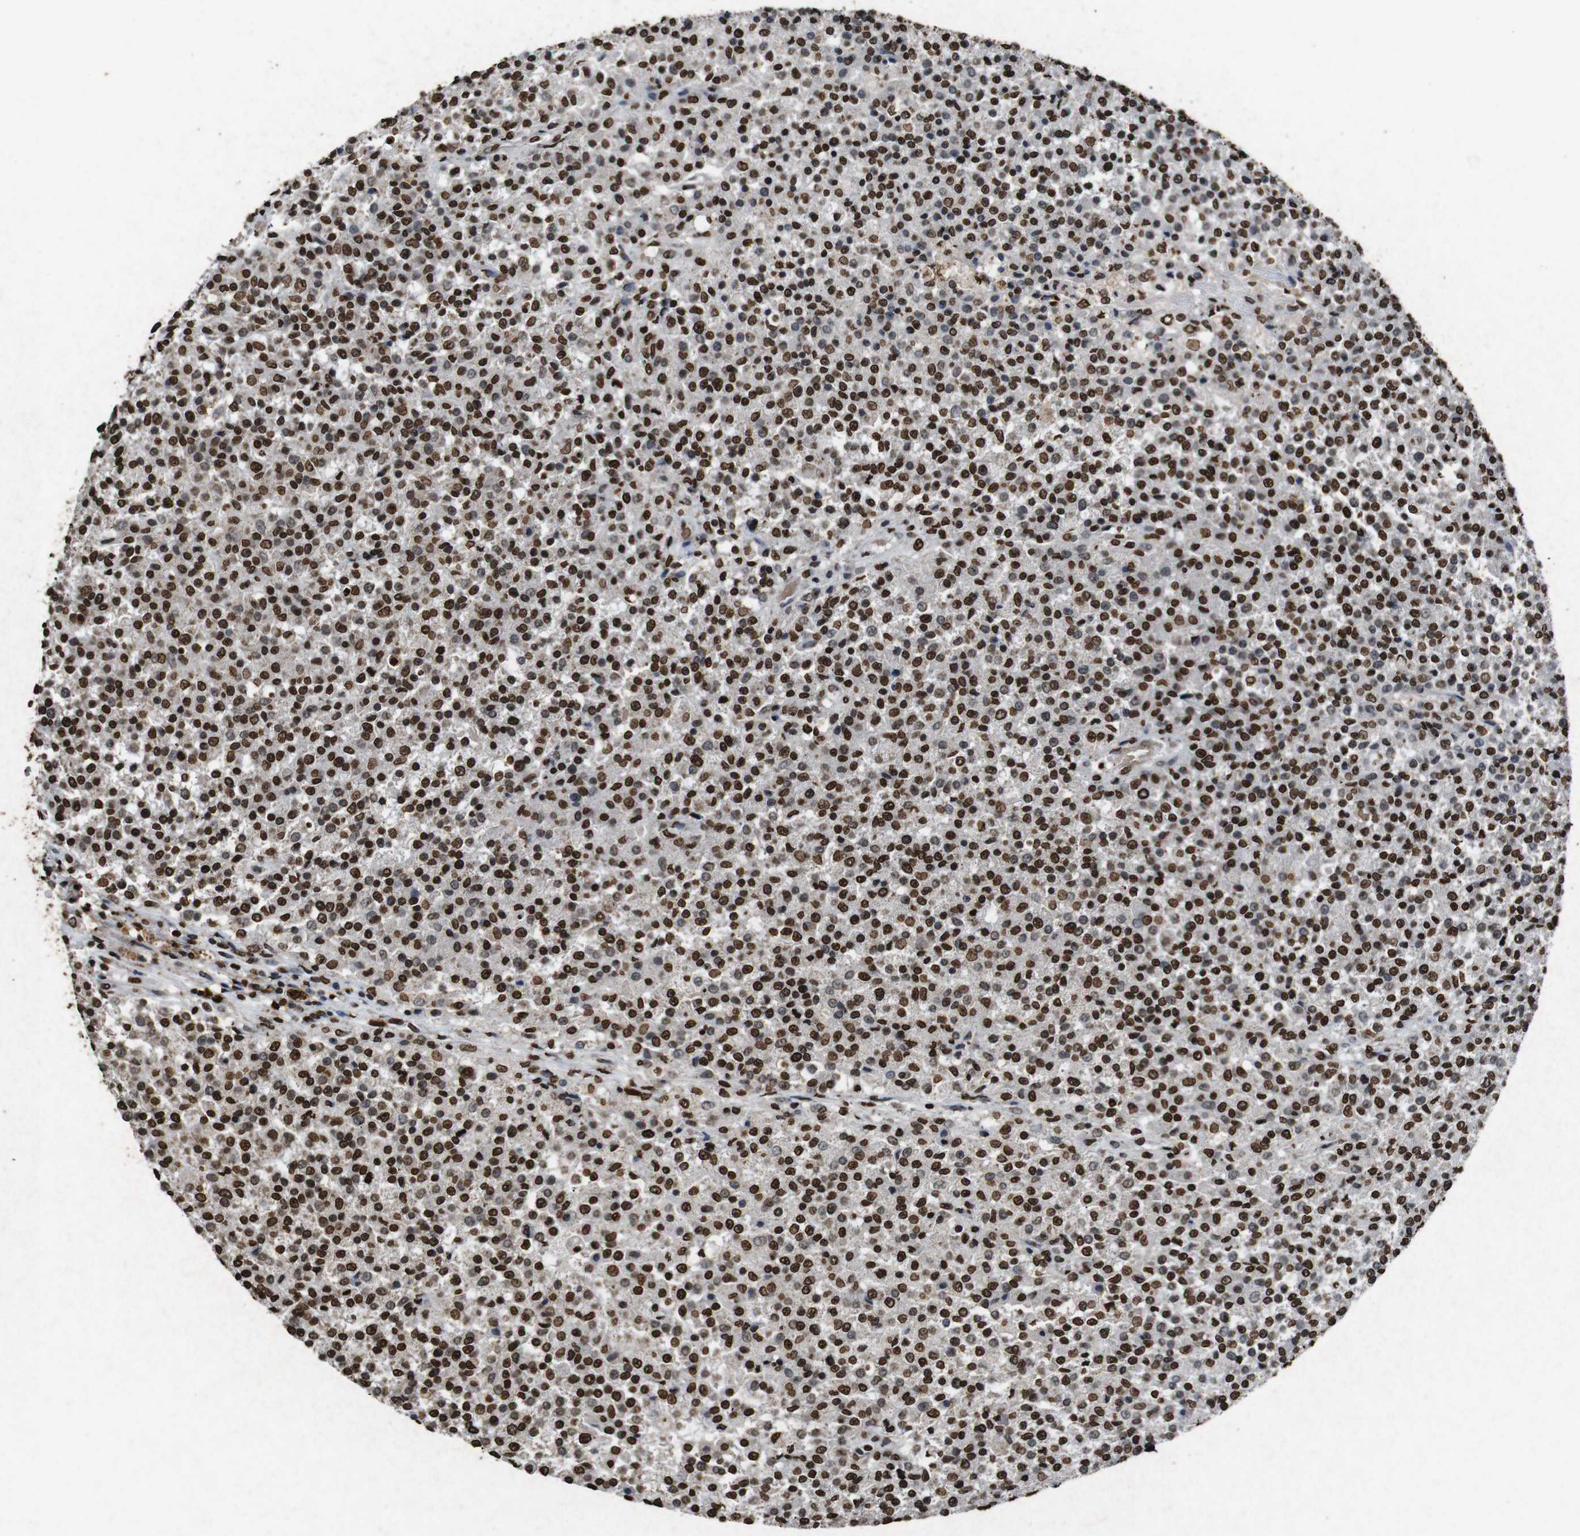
{"staining": {"intensity": "strong", "quantity": ">75%", "location": "nuclear"}, "tissue": "testis cancer", "cell_type": "Tumor cells", "image_type": "cancer", "snomed": [{"axis": "morphology", "description": "Seminoma, NOS"}, {"axis": "topography", "description": "Testis"}], "caption": "Tumor cells exhibit strong nuclear positivity in approximately >75% of cells in seminoma (testis). (DAB (3,3'-diaminobenzidine) IHC, brown staining for protein, blue staining for nuclei).", "gene": "MDM2", "patient": {"sex": "male", "age": 59}}